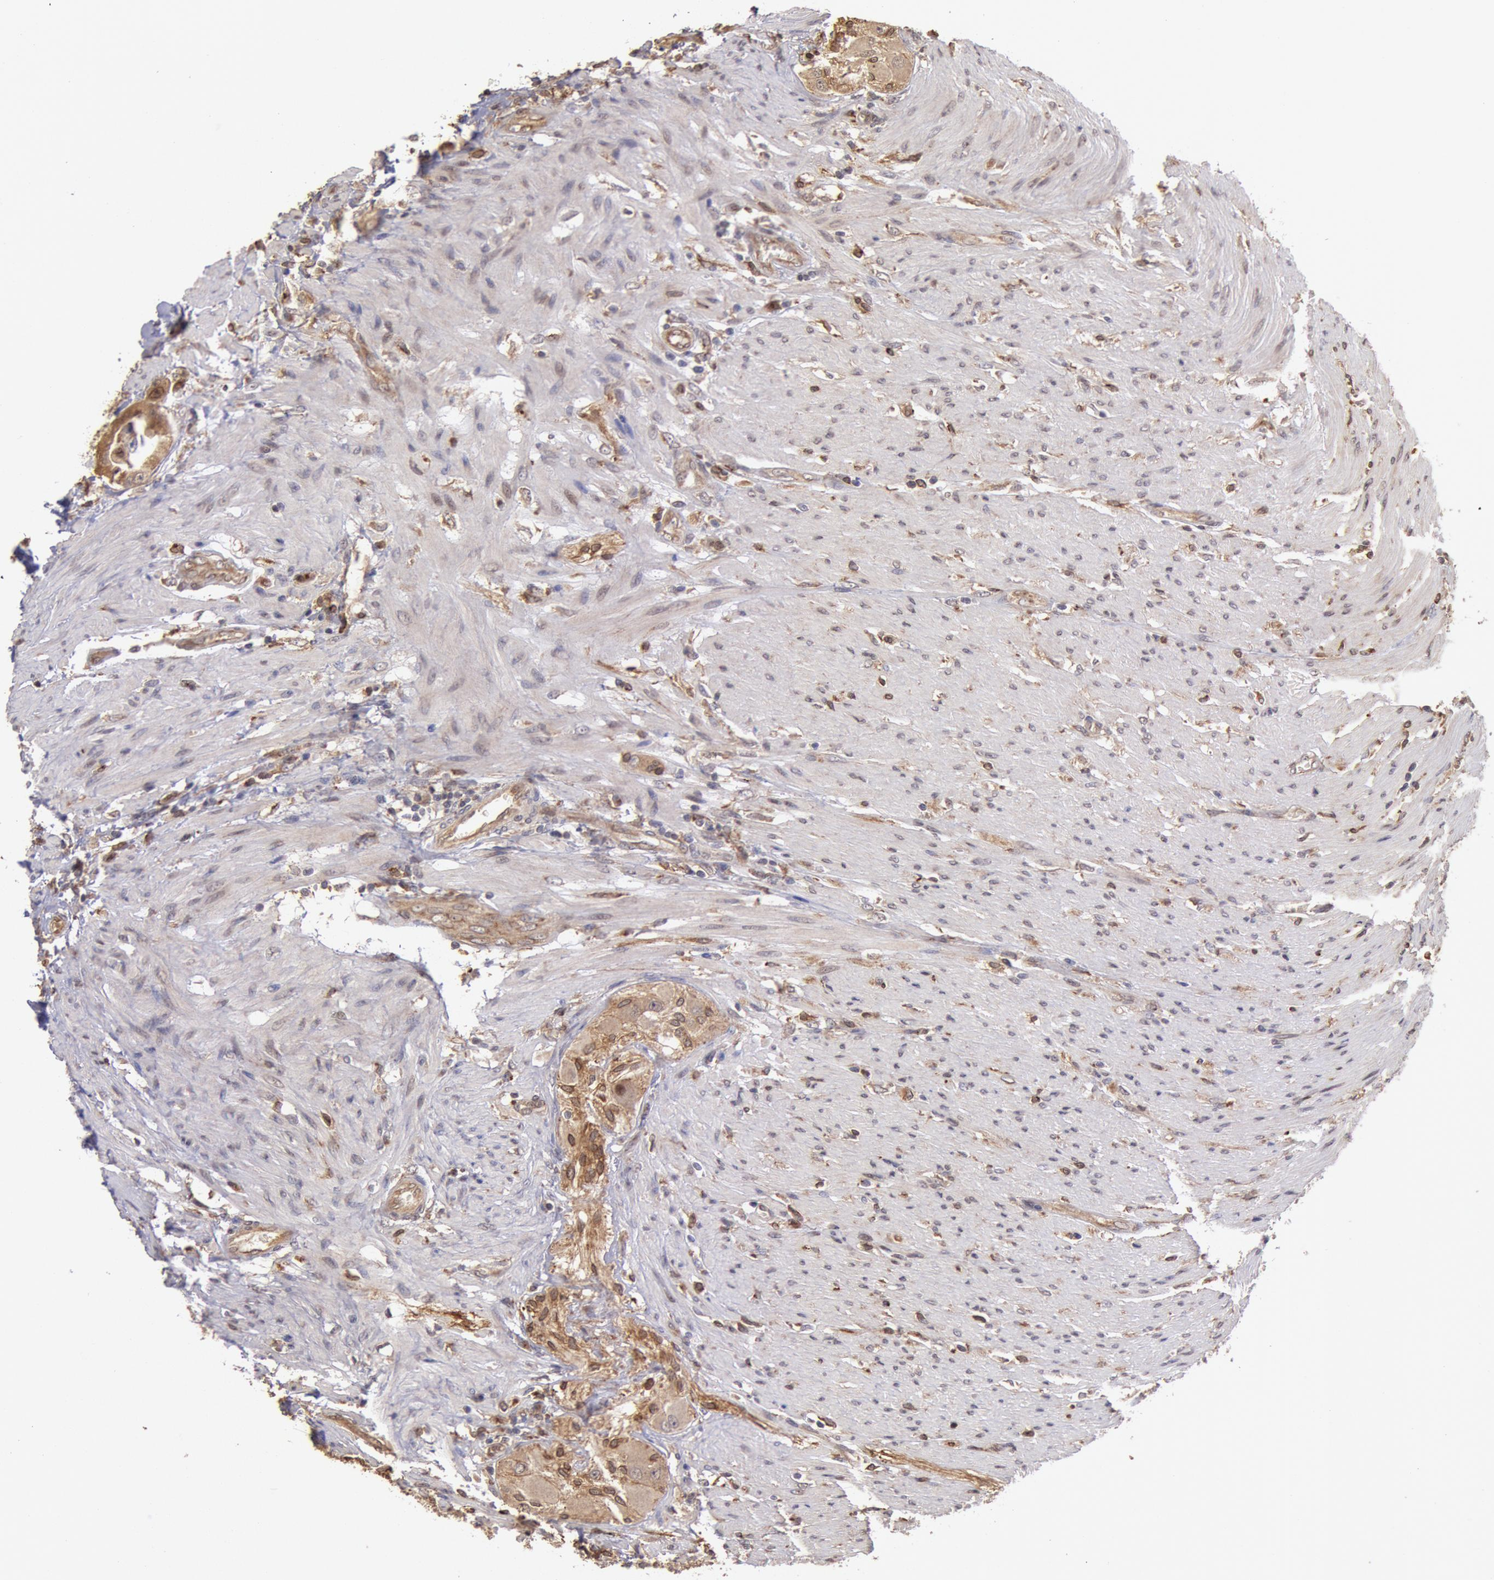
{"staining": {"intensity": "moderate", "quantity": ">75%", "location": "cytoplasmic/membranous,nuclear"}, "tissue": "colorectal cancer", "cell_type": "Tumor cells", "image_type": "cancer", "snomed": [{"axis": "morphology", "description": "Adenocarcinoma, NOS"}, {"axis": "topography", "description": "Colon"}], "caption": "Moderate cytoplasmic/membranous and nuclear staining for a protein is appreciated in about >75% of tumor cells of adenocarcinoma (colorectal) using IHC.", "gene": "COMT", "patient": {"sex": "female", "age": 46}}